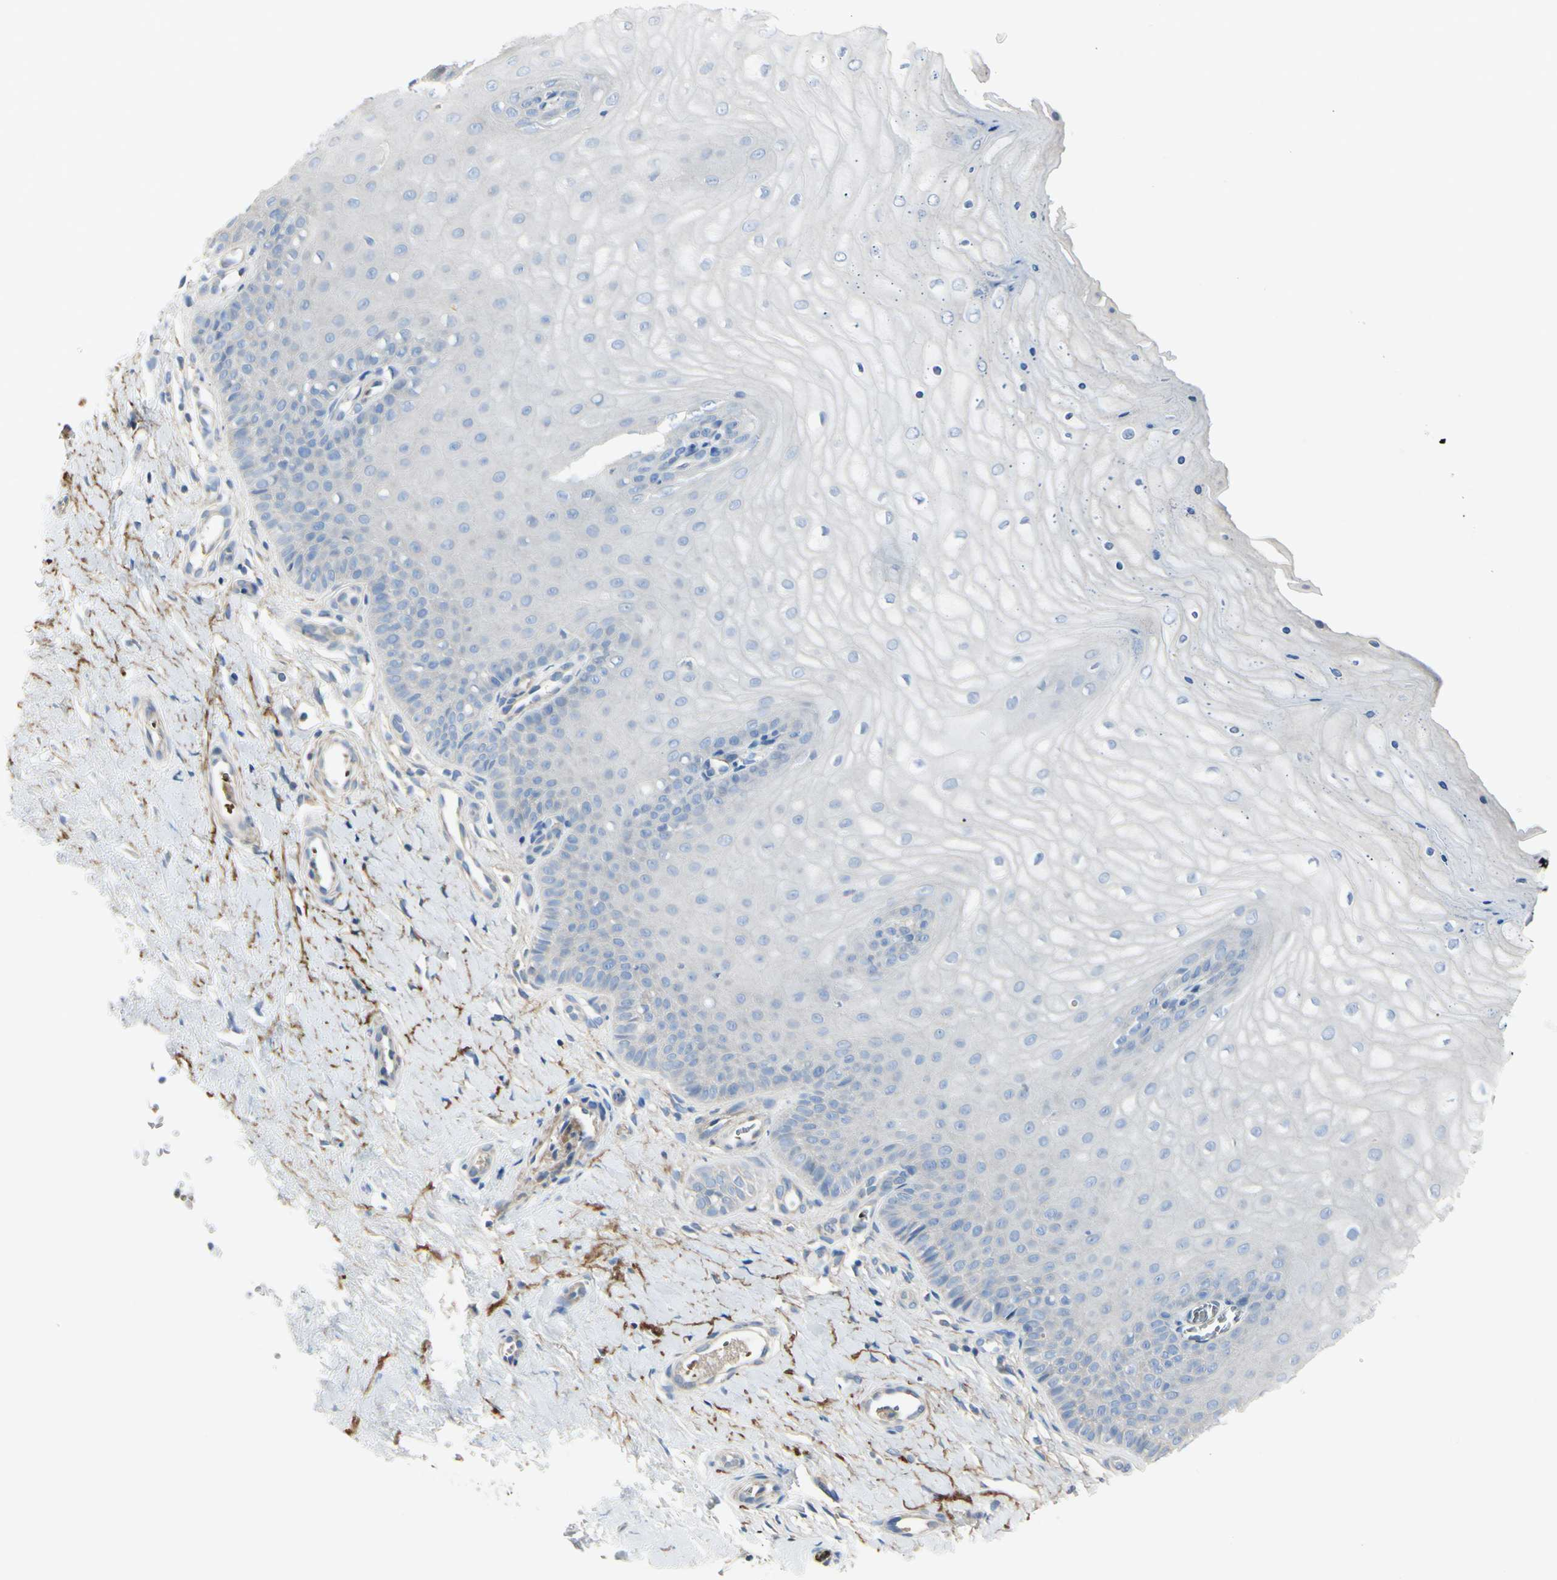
{"staining": {"intensity": "negative", "quantity": "none", "location": "none"}, "tissue": "cervix", "cell_type": "Glandular cells", "image_type": "normal", "snomed": [{"axis": "morphology", "description": "Normal tissue, NOS"}, {"axis": "topography", "description": "Cervix"}], "caption": "A photomicrograph of cervix stained for a protein displays no brown staining in glandular cells.", "gene": "NCBP2L", "patient": {"sex": "female", "age": 55}}